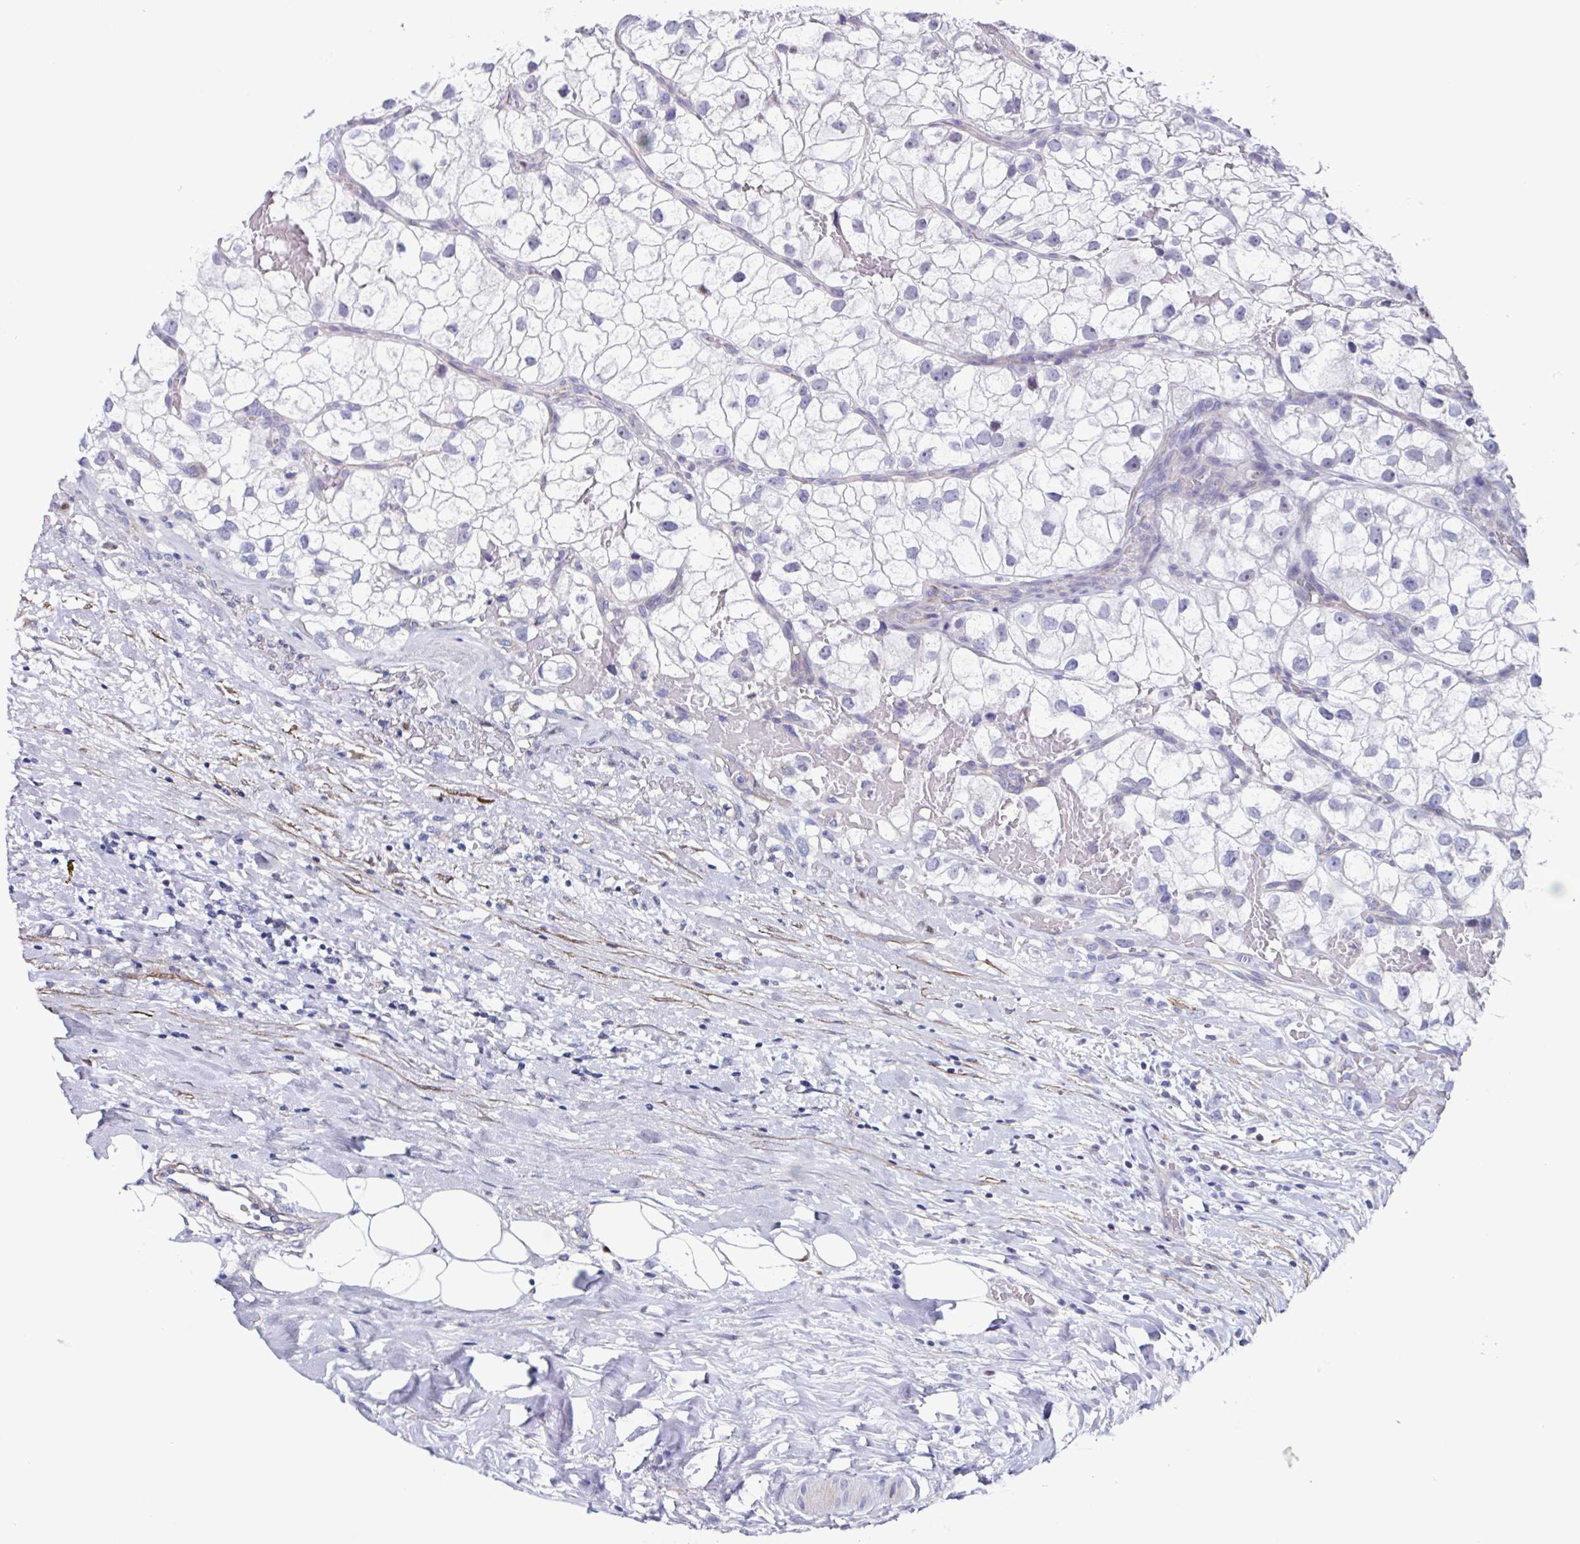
{"staining": {"intensity": "negative", "quantity": "none", "location": "none"}, "tissue": "renal cancer", "cell_type": "Tumor cells", "image_type": "cancer", "snomed": [{"axis": "morphology", "description": "Adenocarcinoma, NOS"}, {"axis": "topography", "description": "Kidney"}], "caption": "Immunohistochemistry (IHC) histopathology image of human renal cancer stained for a protein (brown), which shows no positivity in tumor cells. (DAB immunohistochemistry visualized using brightfield microscopy, high magnification).", "gene": "PBOV1", "patient": {"sex": "male", "age": 59}}